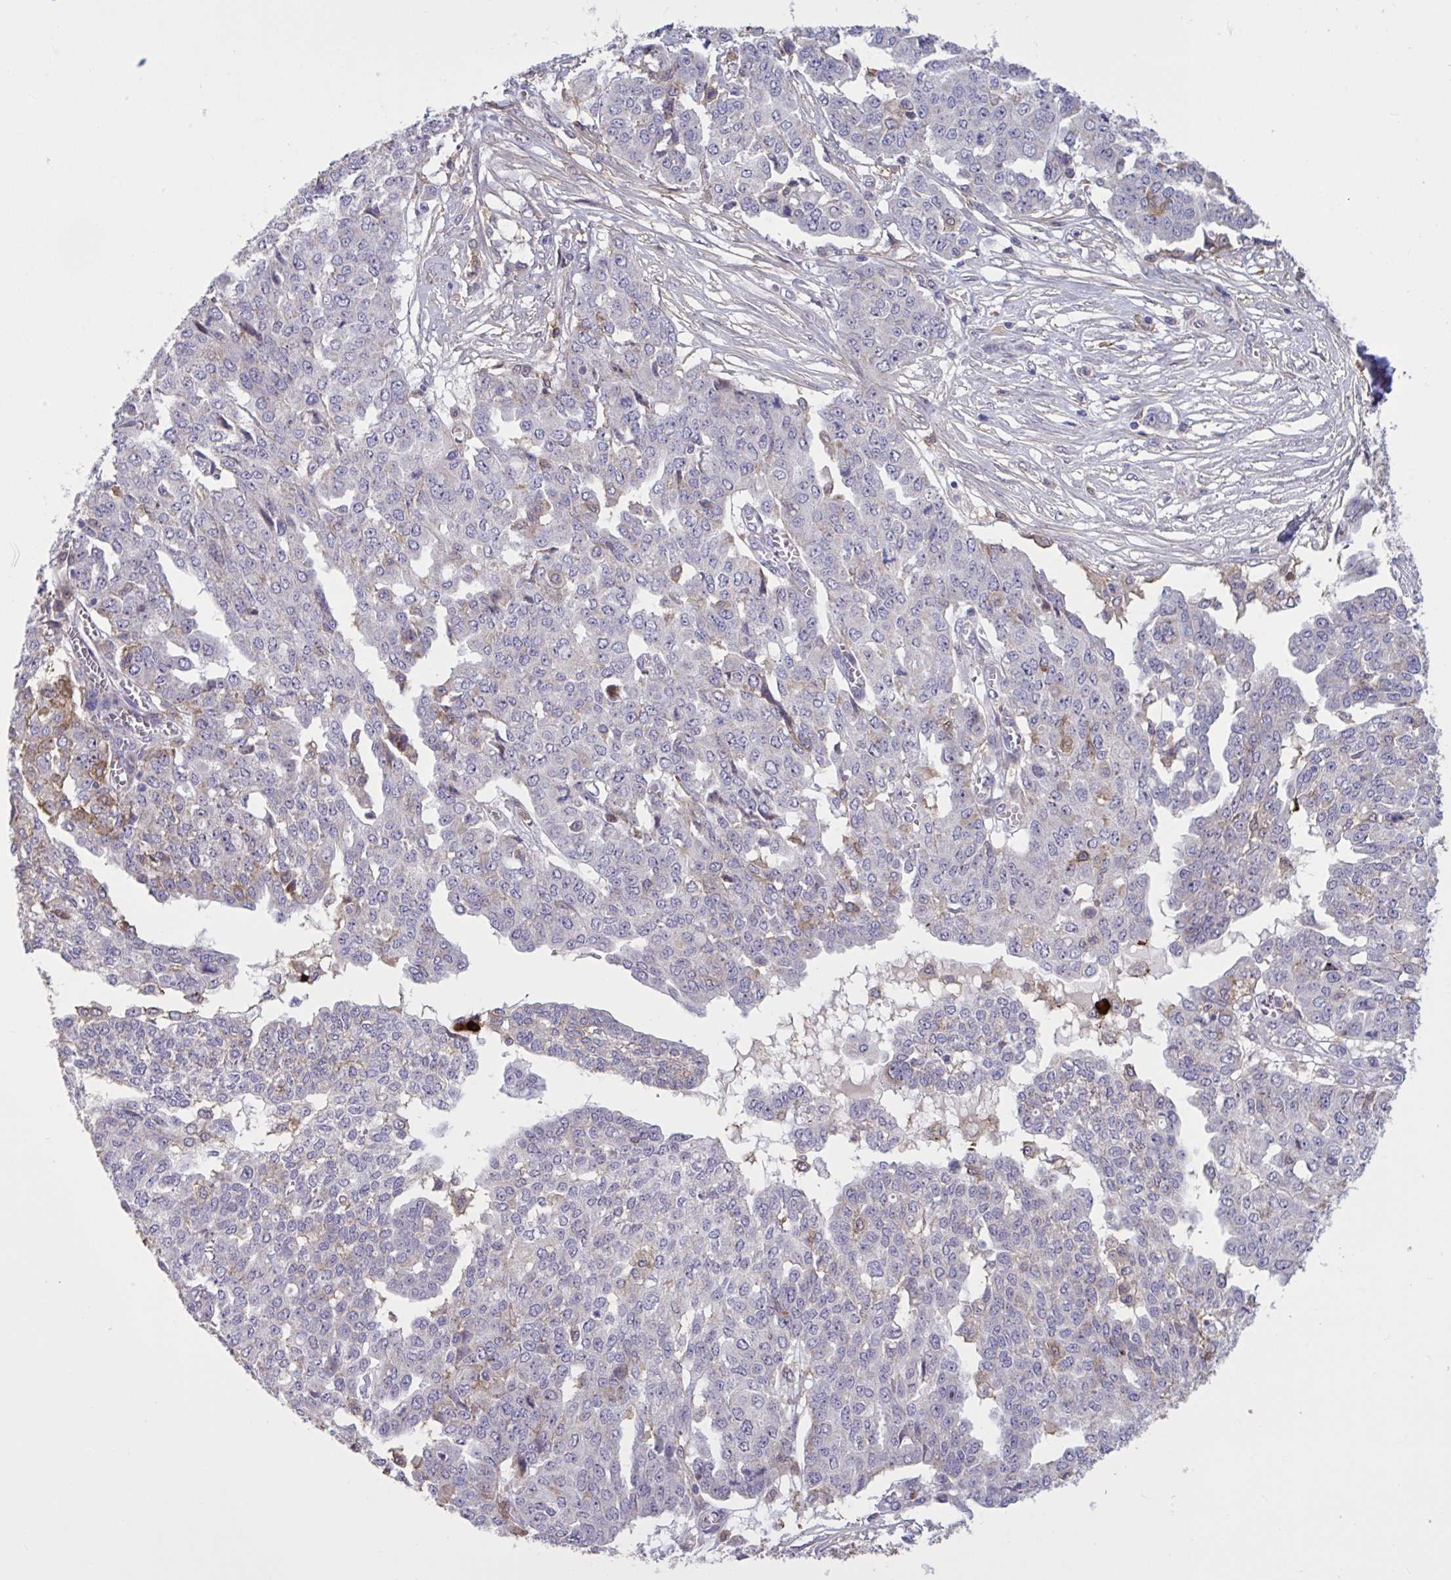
{"staining": {"intensity": "negative", "quantity": "none", "location": "none"}, "tissue": "ovarian cancer", "cell_type": "Tumor cells", "image_type": "cancer", "snomed": [{"axis": "morphology", "description": "Cystadenocarcinoma, serous, NOS"}, {"axis": "topography", "description": "Soft tissue"}, {"axis": "topography", "description": "Ovary"}], "caption": "Immunohistochemistry of ovarian cancer (serous cystadenocarcinoma) reveals no staining in tumor cells.", "gene": "CD101", "patient": {"sex": "female", "age": 57}}